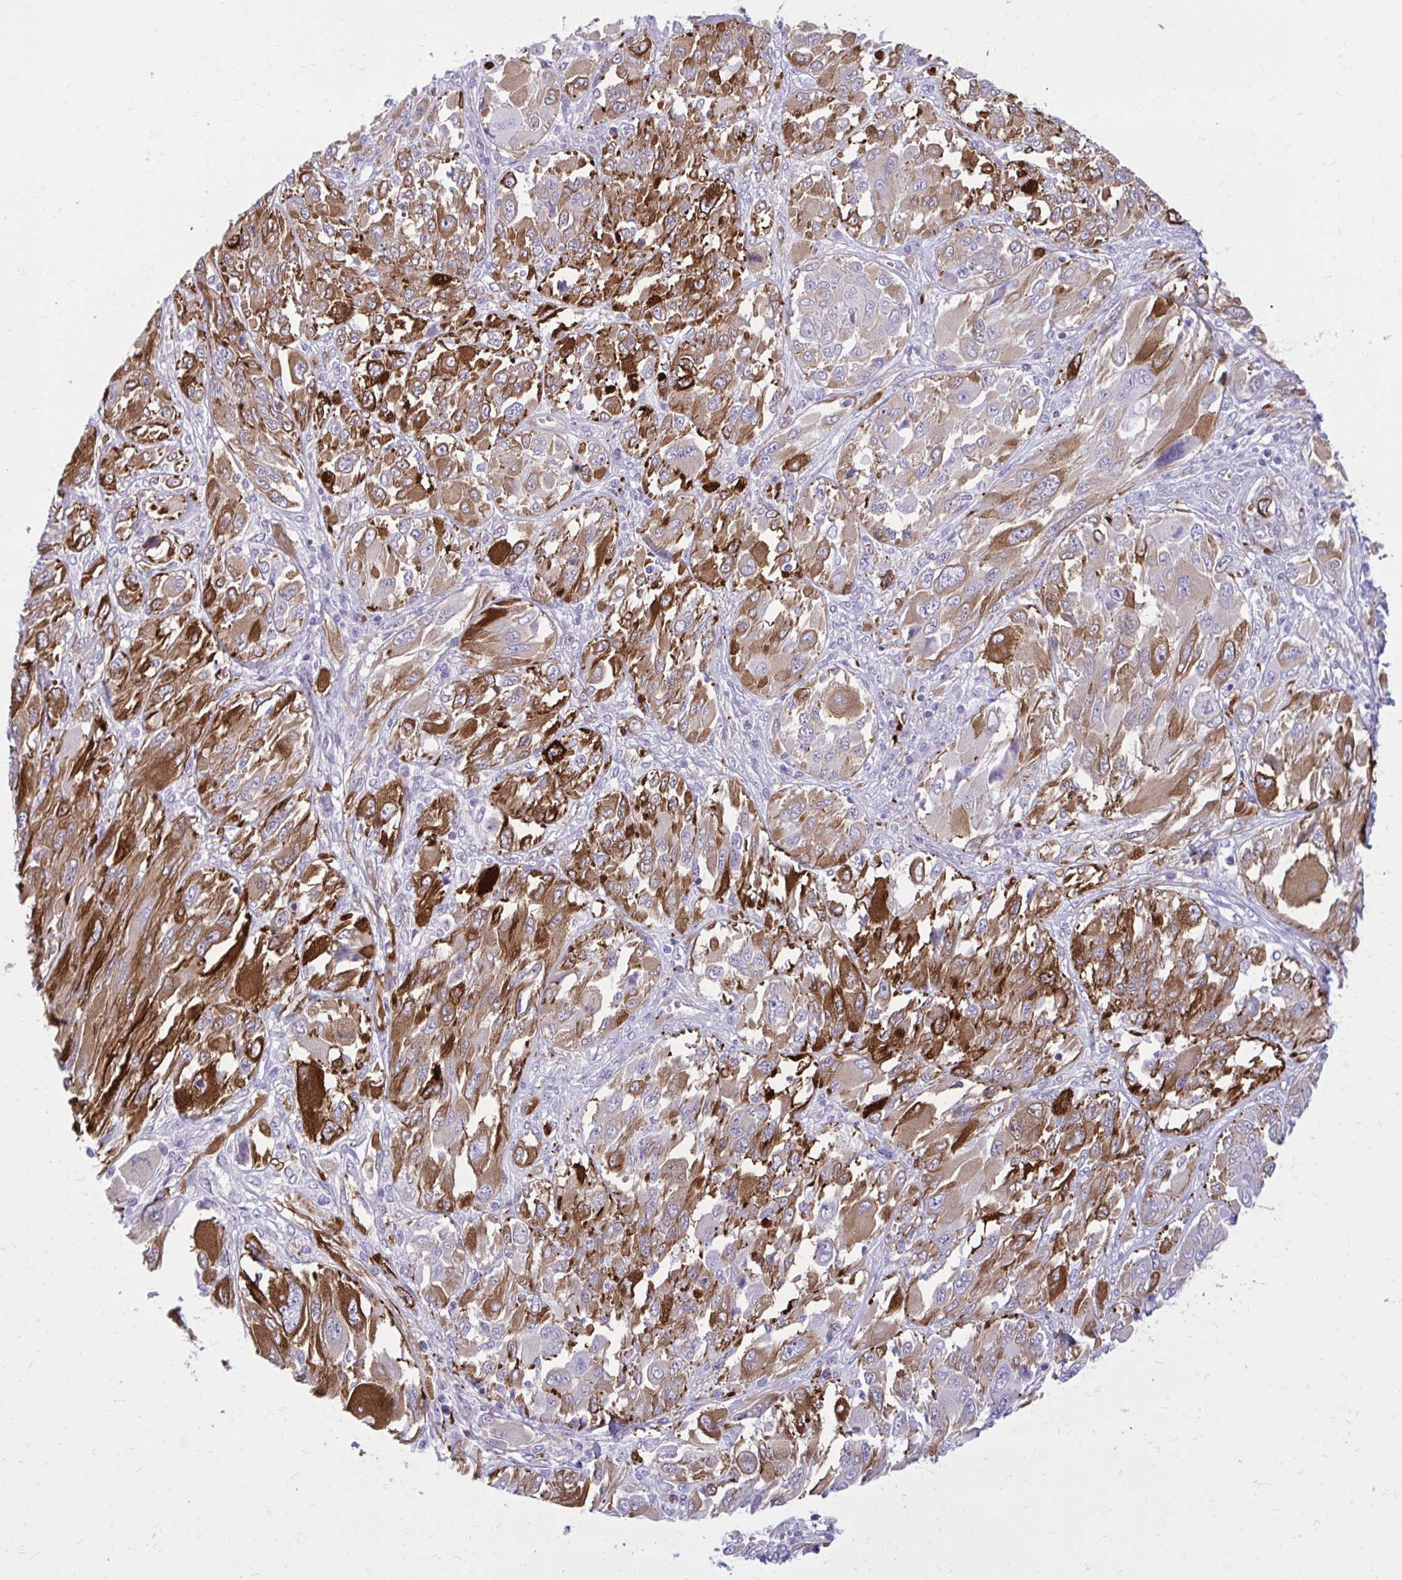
{"staining": {"intensity": "moderate", "quantity": "25%-75%", "location": "cytoplasmic/membranous"}, "tissue": "melanoma", "cell_type": "Tumor cells", "image_type": "cancer", "snomed": [{"axis": "morphology", "description": "Malignant melanoma, NOS"}, {"axis": "topography", "description": "Skin"}], "caption": "This histopathology image demonstrates immunohistochemistry staining of malignant melanoma, with medium moderate cytoplasmic/membranous expression in about 25%-75% of tumor cells.", "gene": "BEND5", "patient": {"sex": "female", "age": 91}}